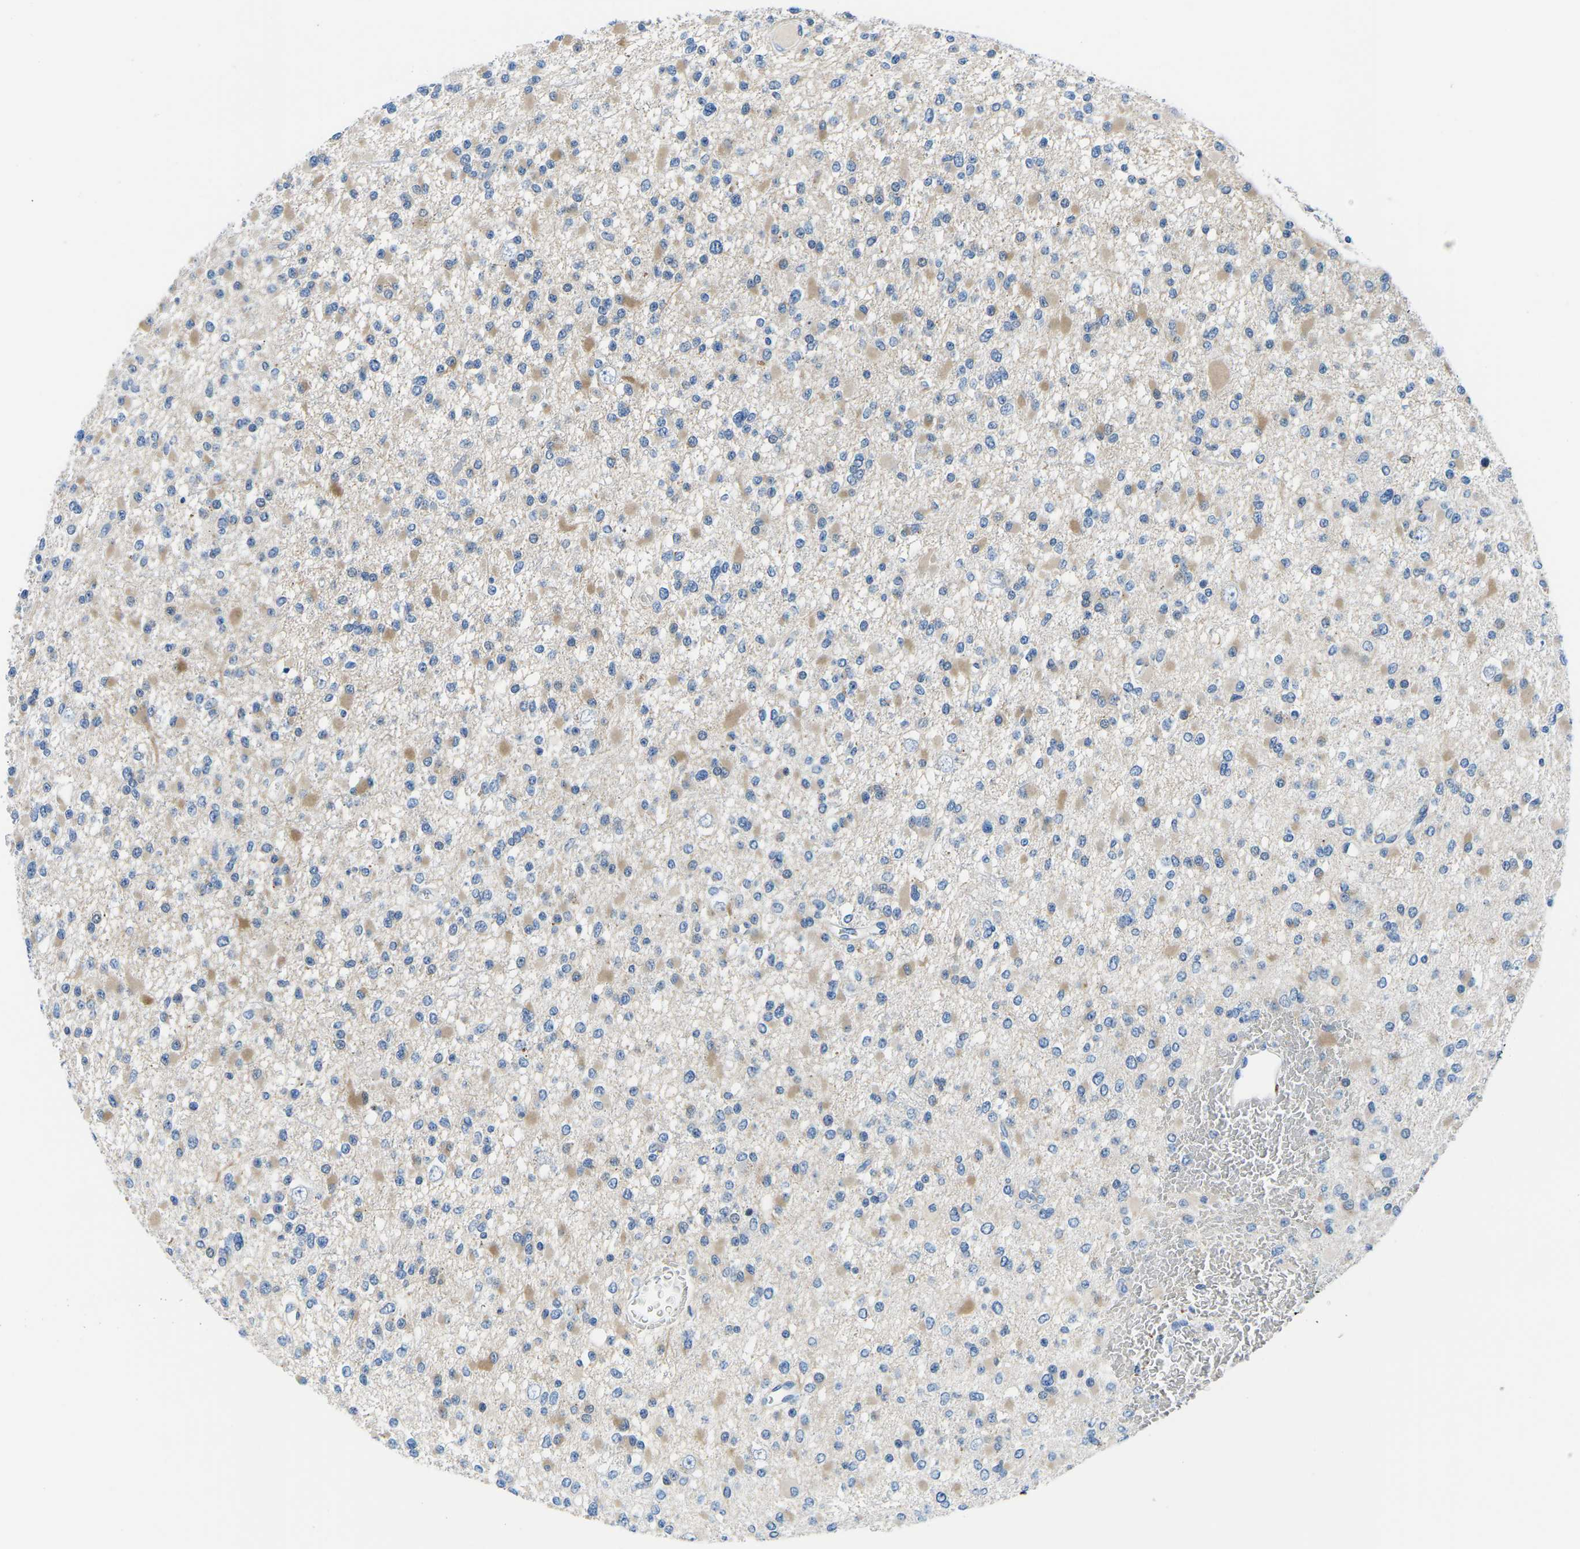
{"staining": {"intensity": "weak", "quantity": "<25%", "location": "cytoplasmic/membranous"}, "tissue": "glioma", "cell_type": "Tumor cells", "image_type": "cancer", "snomed": [{"axis": "morphology", "description": "Glioma, malignant, Low grade"}, {"axis": "topography", "description": "Brain"}], "caption": "A high-resolution photomicrograph shows immunohistochemistry staining of malignant glioma (low-grade), which shows no significant expression in tumor cells. (DAB immunohistochemistry (IHC), high magnification).", "gene": "TM6SF1", "patient": {"sex": "female", "age": 22}}